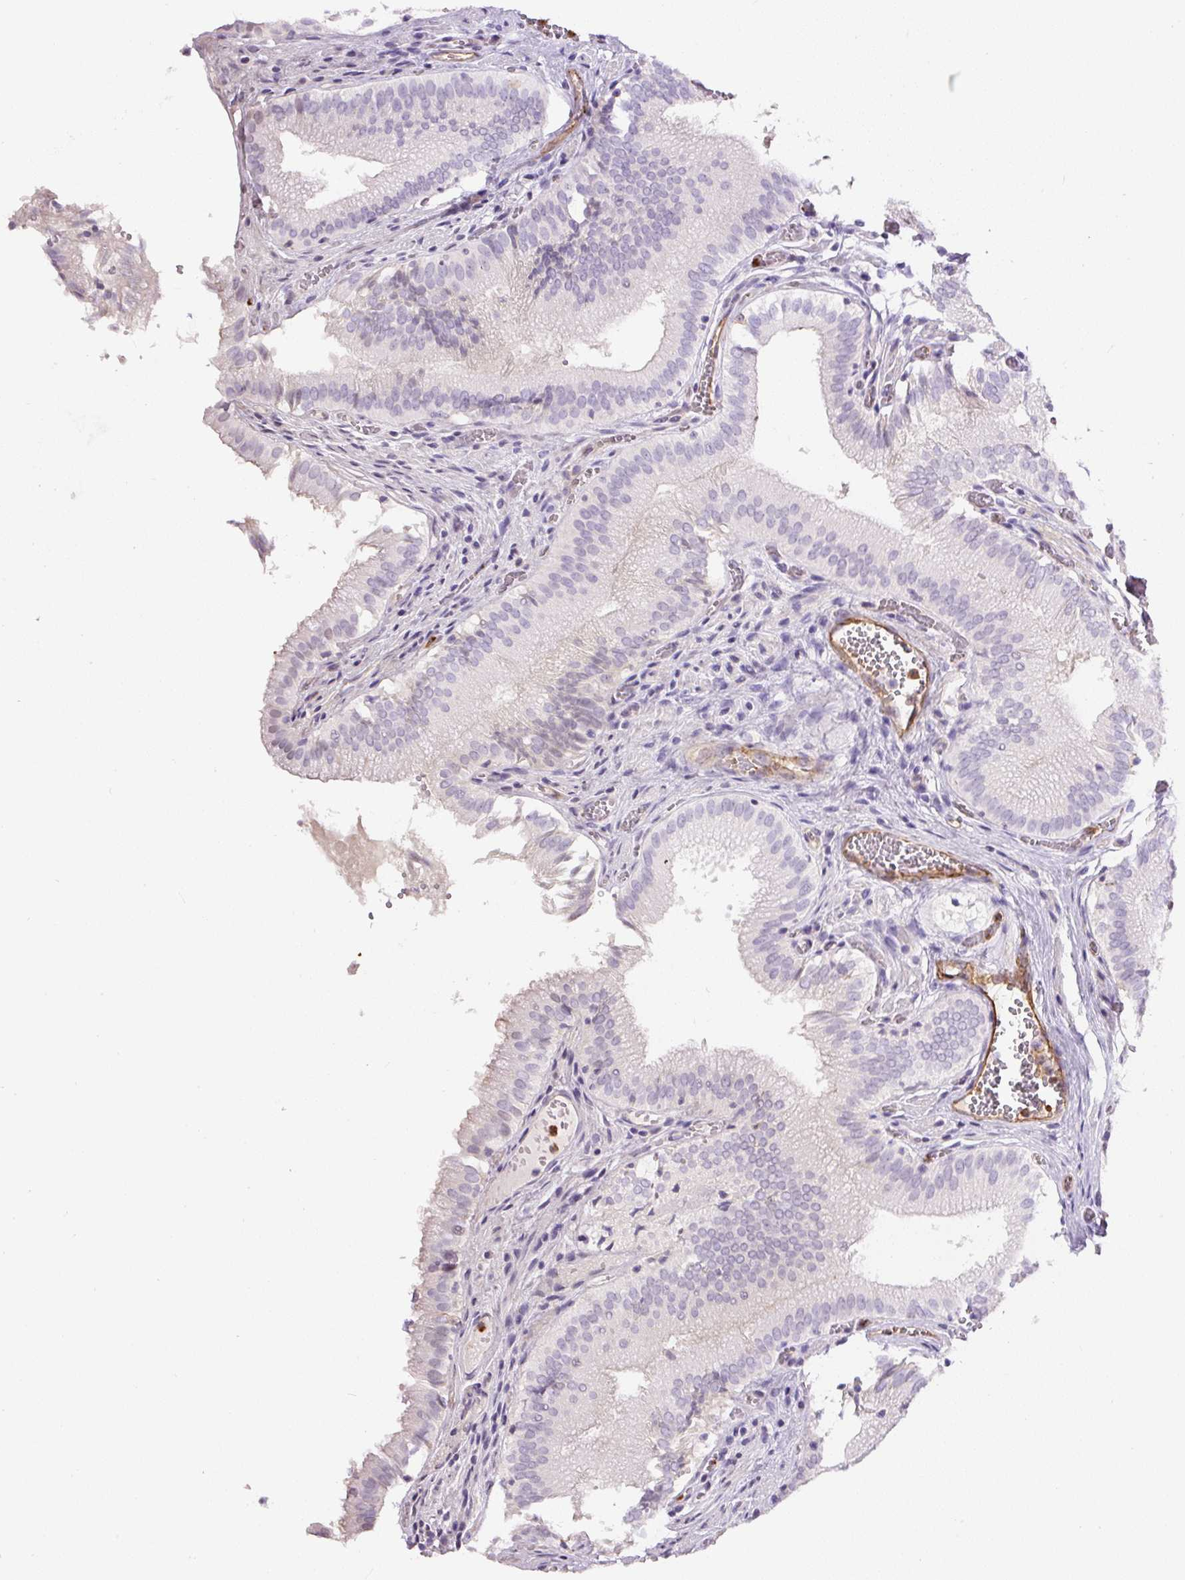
{"staining": {"intensity": "weak", "quantity": "<25%", "location": "cytoplasmic/membranous"}, "tissue": "gallbladder", "cell_type": "Glandular cells", "image_type": "normal", "snomed": [{"axis": "morphology", "description": "Normal tissue, NOS"}, {"axis": "topography", "description": "Gallbladder"}, {"axis": "topography", "description": "Peripheral nerve tissue"}], "caption": "Photomicrograph shows no significant protein positivity in glandular cells of benign gallbladder. (IHC, brightfield microscopy, high magnification).", "gene": "B3GALT5", "patient": {"sex": "male", "age": 17}}